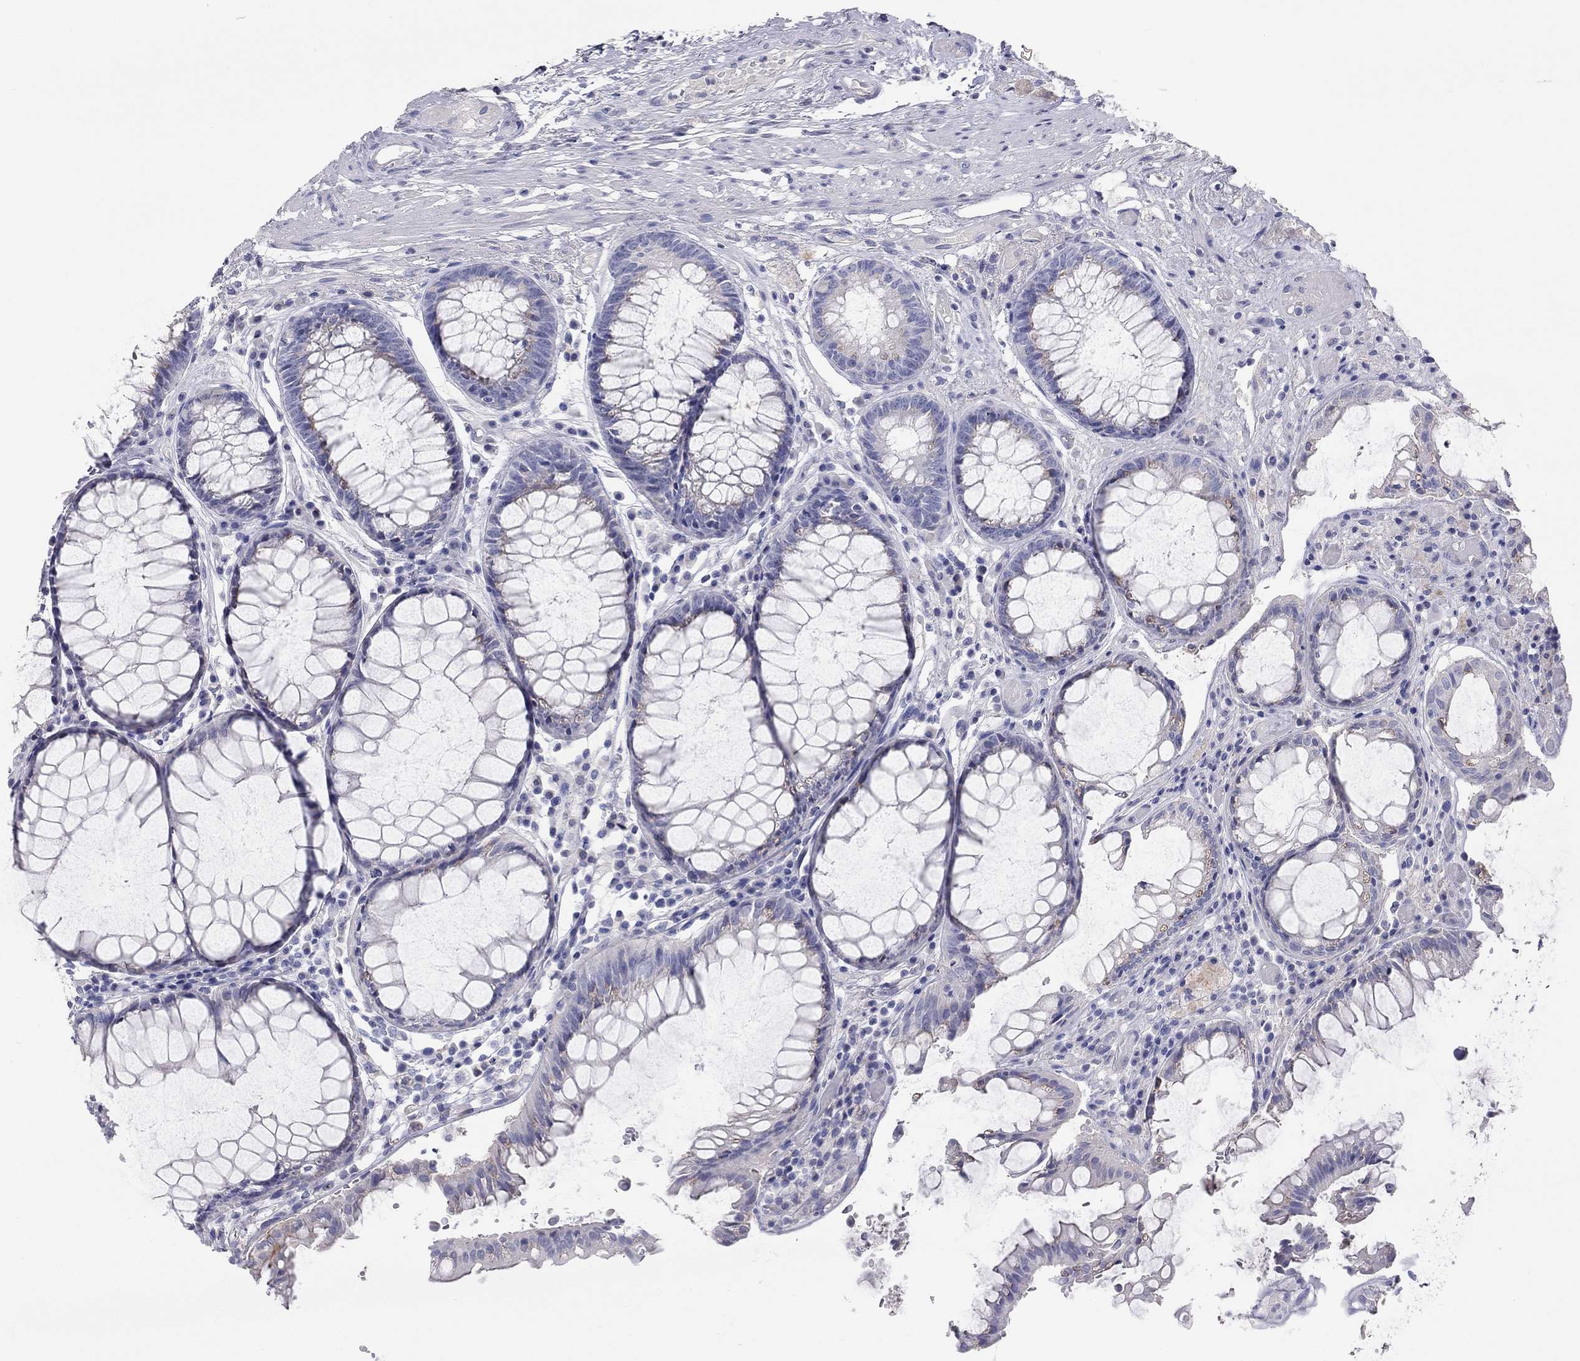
{"staining": {"intensity": "negative", "quantity": "none", "location": "none"}, "tissue": "rectum", "cell_type": "Glandular cells", "image_type": "normal", "snomed": [{"axis": "morphology", "description": "Normal tissue, NOS"}, {"axis": "topography", "description": "Rectum"}], "caption": "Protein analysis of unremarkable rectum displays no significant positivity in glandular cells. (Immunohistochemistry, brightfield microscopy, high magnification).", "gene": "ST7L", "patient": {"sex": "female", "age": 68}}